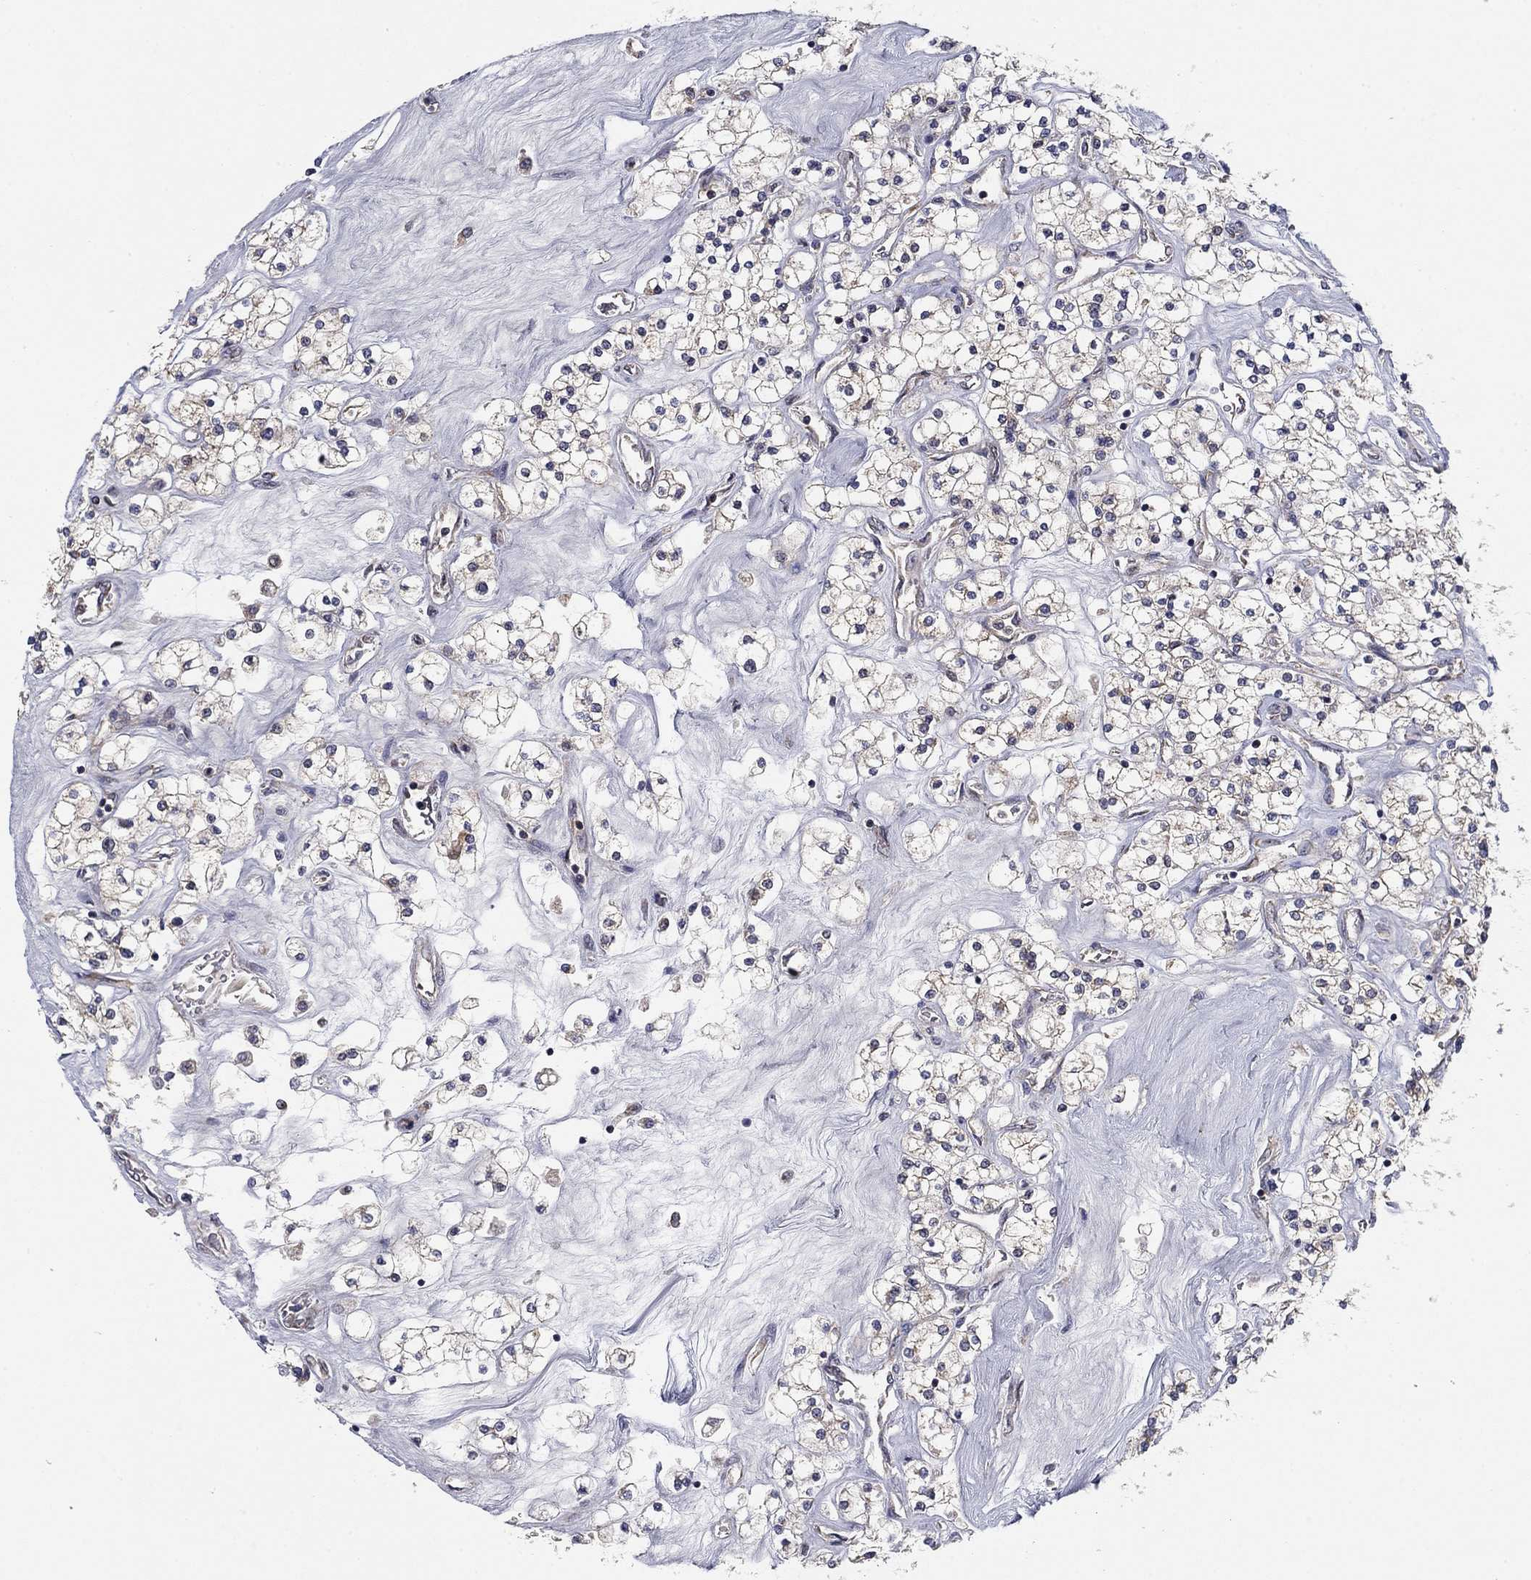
{"staining": {"intensity": "weak", "quantity": "<25%", "location": "cytoplasmic/membranous"}, "tissue": "renal cancer", "cell_type": "Tumor cells", "image_type": "cancer", "snomed": [{"axis": "morphology", "description": "Adenocarcinoma, NOS"}, {"axis": "topography", "description": "Kidney"}], "caption": "A high-resolution image shows immunohistochemistry staining of renal cancer, which displays no significant positivity in tumor cells.", "gene": "MMAA", "patient": {"sex": "male", "age": 80}}